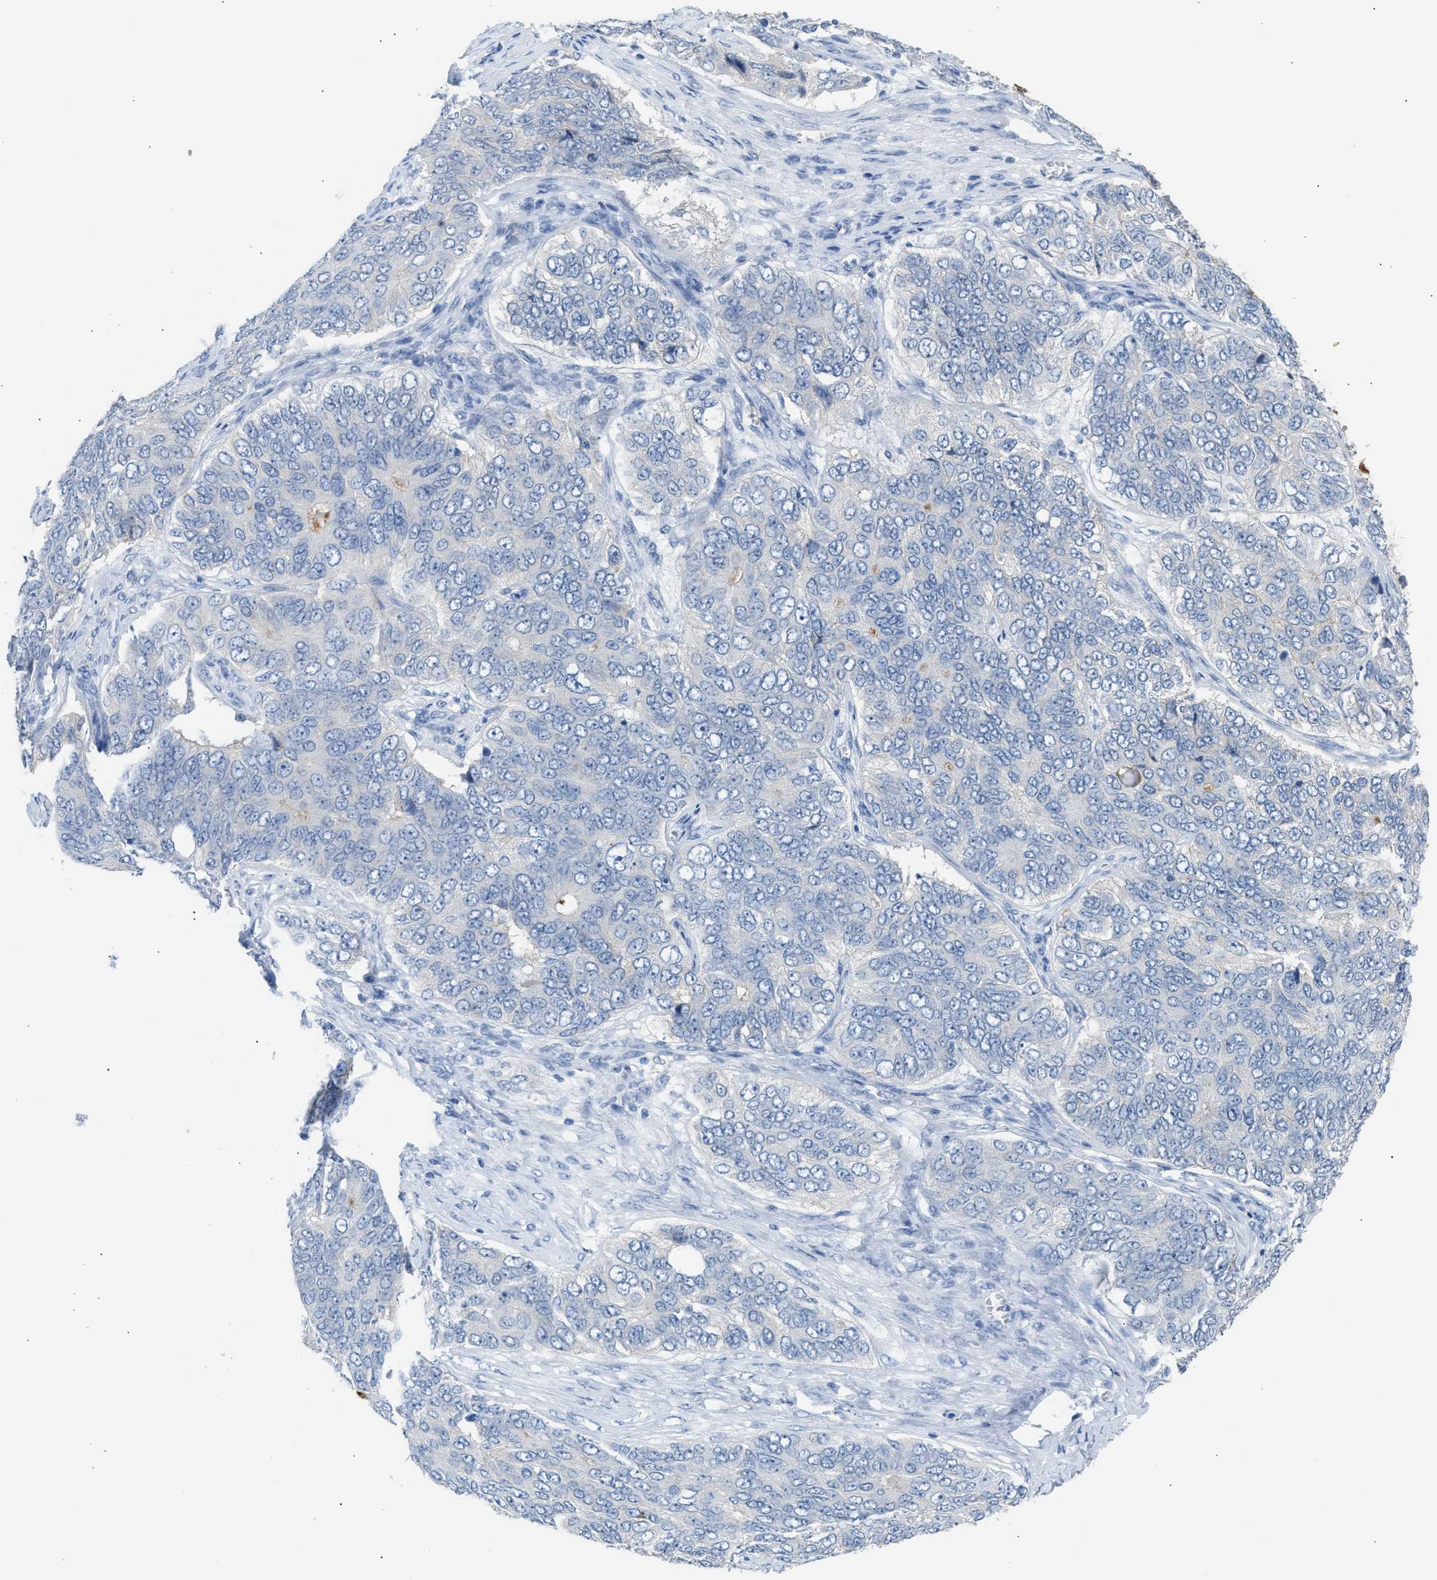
{"staining": {"intensity": "negative", "quantity": "none", "location": "none"}, "tissue": "ovarian cancer", "cell_type": "Tumor cells", "image_type": "cancer", "snomed": [{"axis": "morphology", "description": "Carcinoma, endometroid"}, {"axis": "topography", "description": "Ovary"}], "caption": "Immunohistochemistry of human ovarian cancer reveals no positivity in tumor cells.", "gene": "ERBB2", "patient": {"sex": "female", "age": 51}}